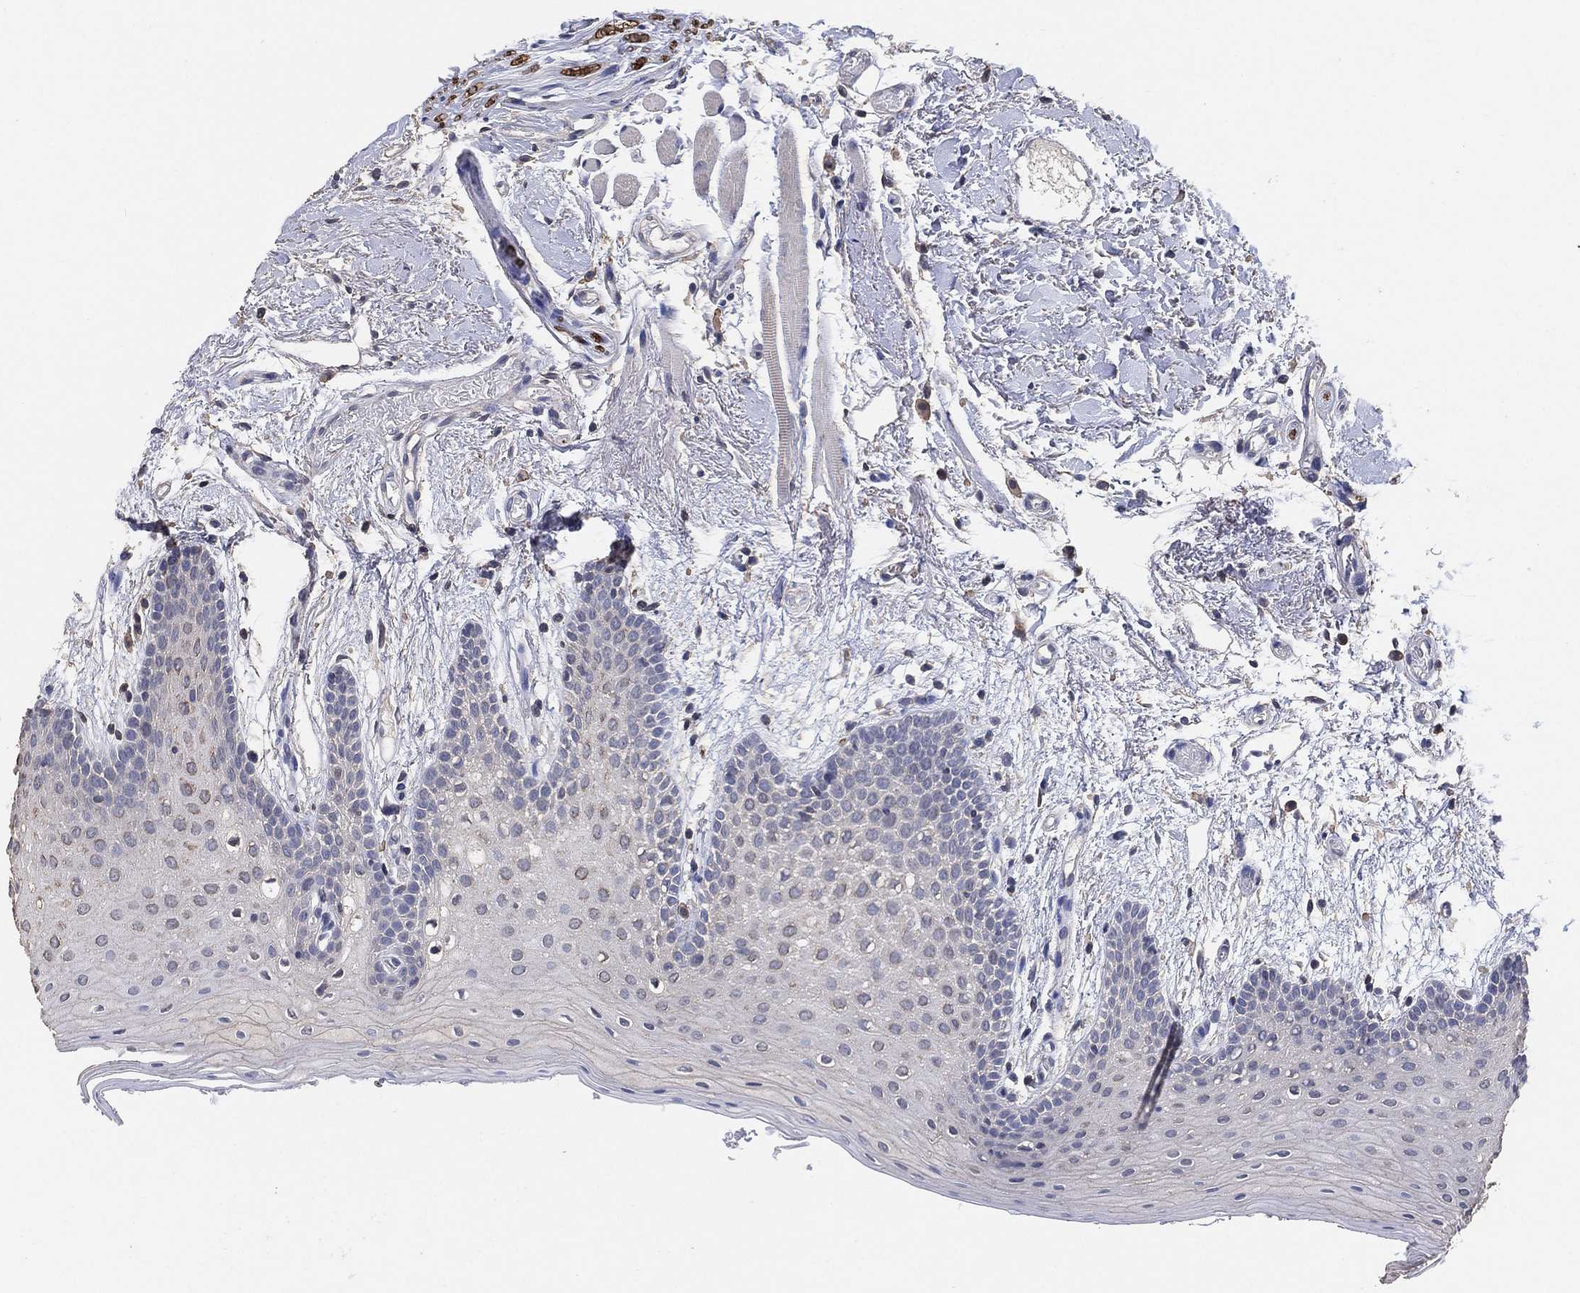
{"staining": {"intensity": "weak", "quantity": "<25%", "location": "cytoplasmic/membranous"}, "tissue": "oral mucosa", "cell_type": "Squamous epithelial cells", "image_type": "normal", "snomed": [{"axis": "morphology", "description": "Normal tissue, NOS"}, {"axis": "topography", "description": "Oral tissue"}, {"axis": "topography", "description": "Tounge, NOS"}], "caption": "This is an IHC image of unremarkable oral mucosa. There is no positivity in squamous epithelial cells.", "gene": "KLK5", "patient": {"sex": "female", "age": 86}}